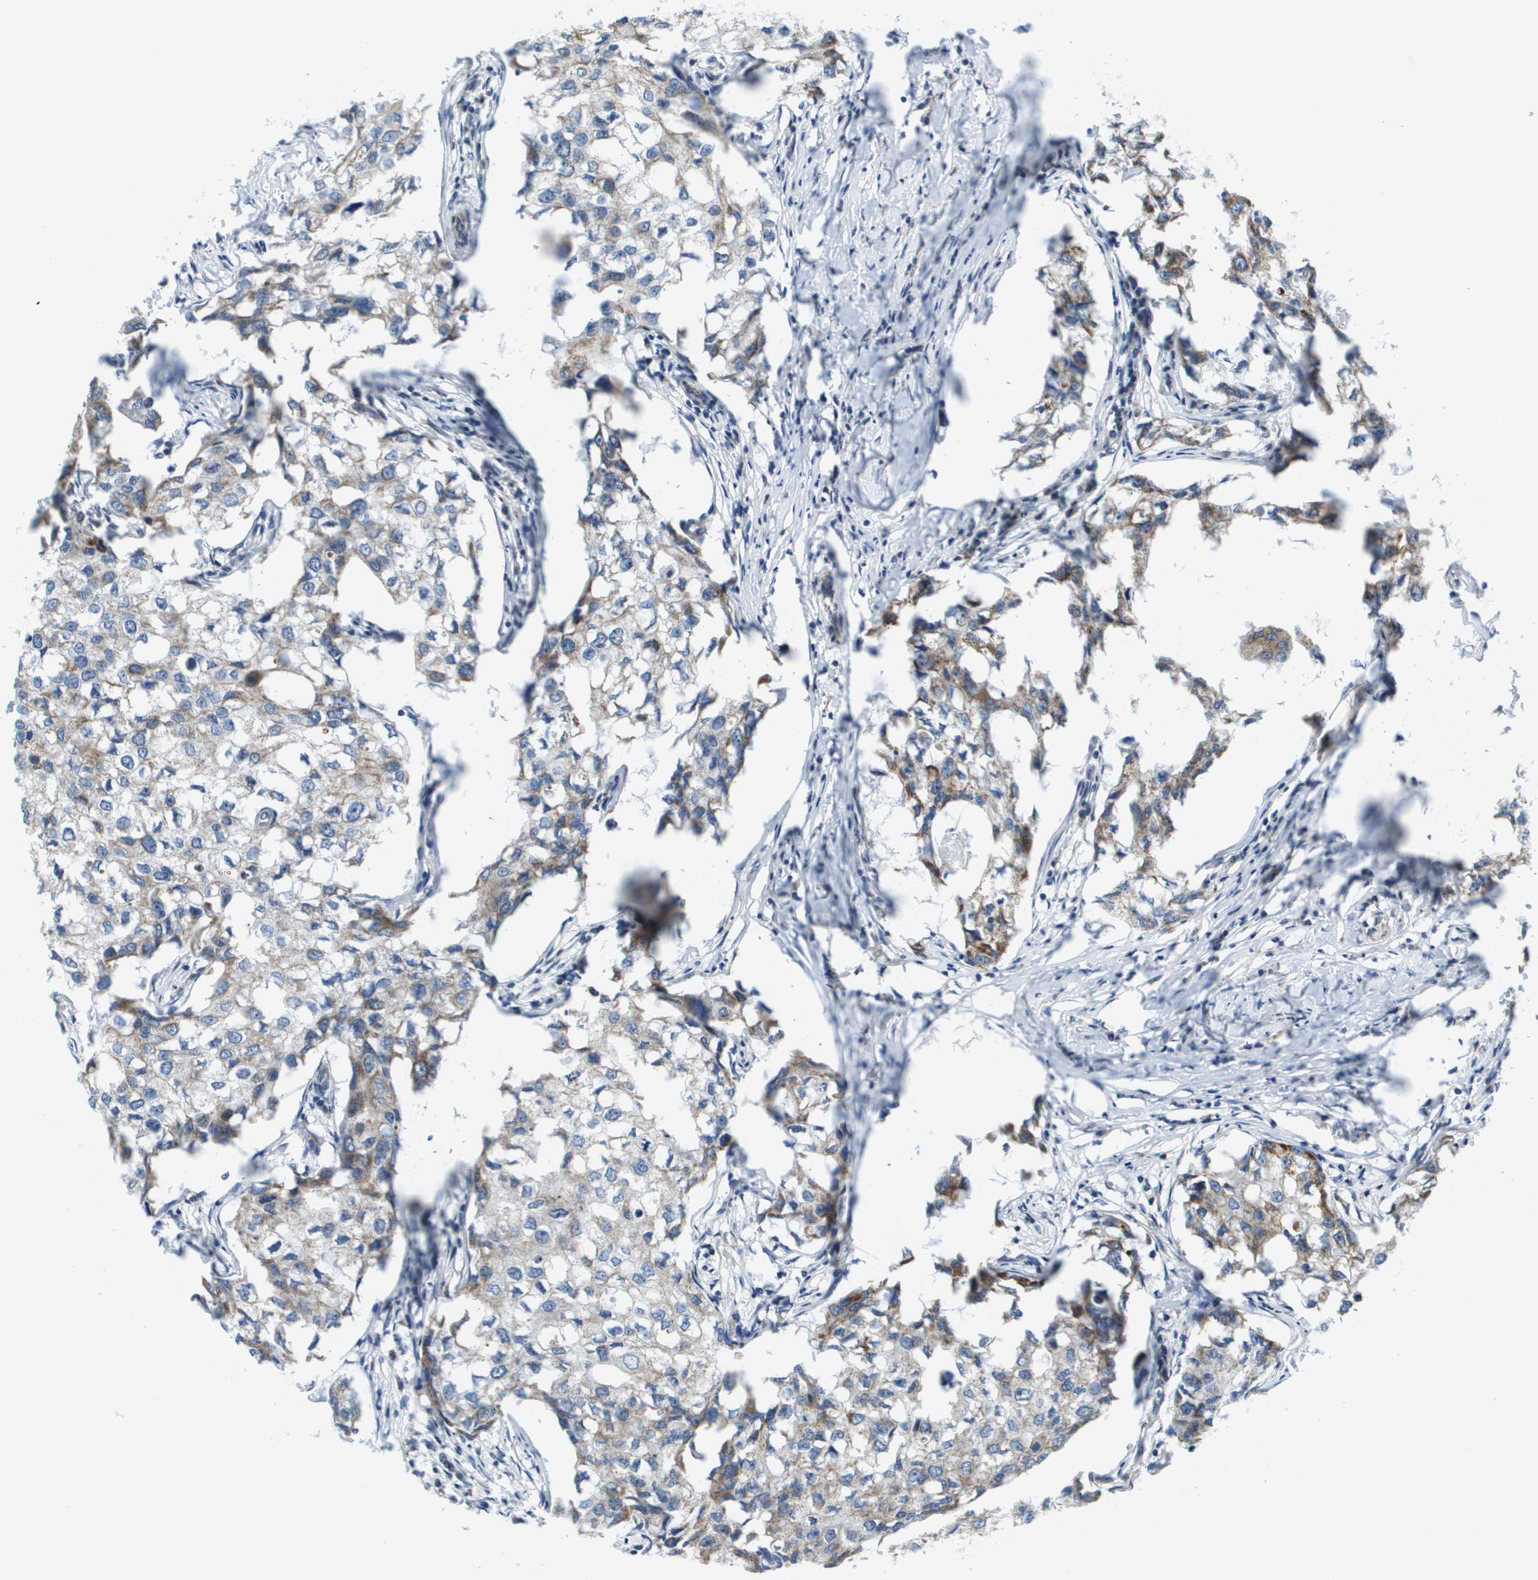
{"staining": {"intensity": "moderate", "quantity": "<25%", "location": "cytoplasmic/membranous"}, "tissue": "breast cancer", "cell_type": "Tumor cells", "image_type": "cancer", "snomed": [{"axis": "morphology", "description": "Duct carcinoma"}, {"axis": "topography", "description": "Breast"}], "caption": "Brown immunohistochemical staining in human breast cancer (intraductal carcinoma) demonstrates moderate cytoplasmic/membranous staining in approximately <25% of tumor cells.", "gene": "KRT23", "patient": {"sex": "female", "age": 27}}